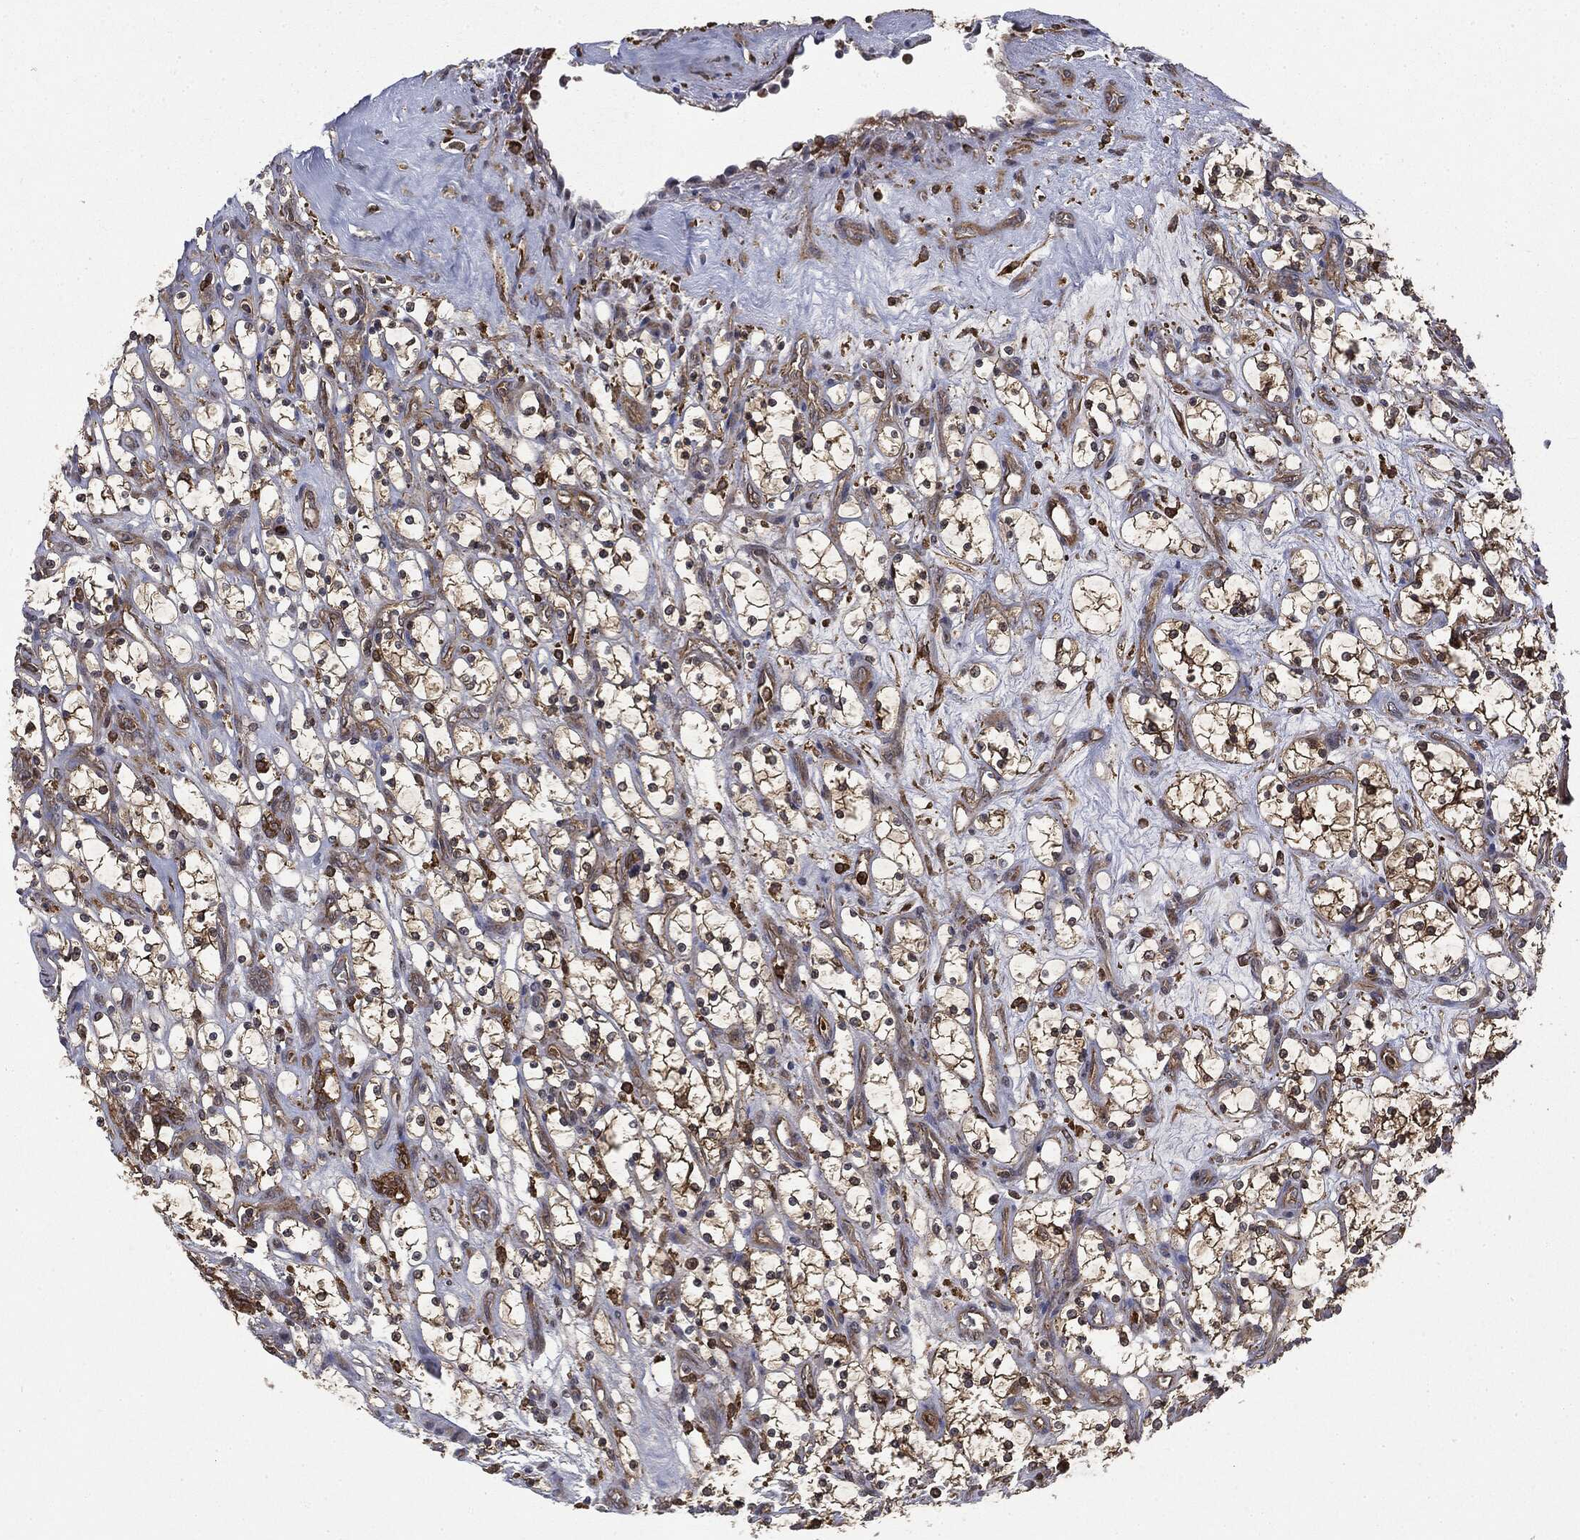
{"staining": {"intensity": "strong", "quantity": ">75%", "location": "cytoplasmic/membranous"}, "tissue": "renal cancer", "cell_type": "Tumor cells", "image_type": "cancer", "snomed": [{"axis": "morphology", "description": "Adenocarcinoma, NOS"}, {"axis": "topography", "description": "Kidney"}], "caption": "Tumor cells display high levels of strong cytoplasmic/membranous expression in approximately >75% of cells in human renal cancer.", "gene": "SNX5", "patient": {"sex": "female", "age": 69}}